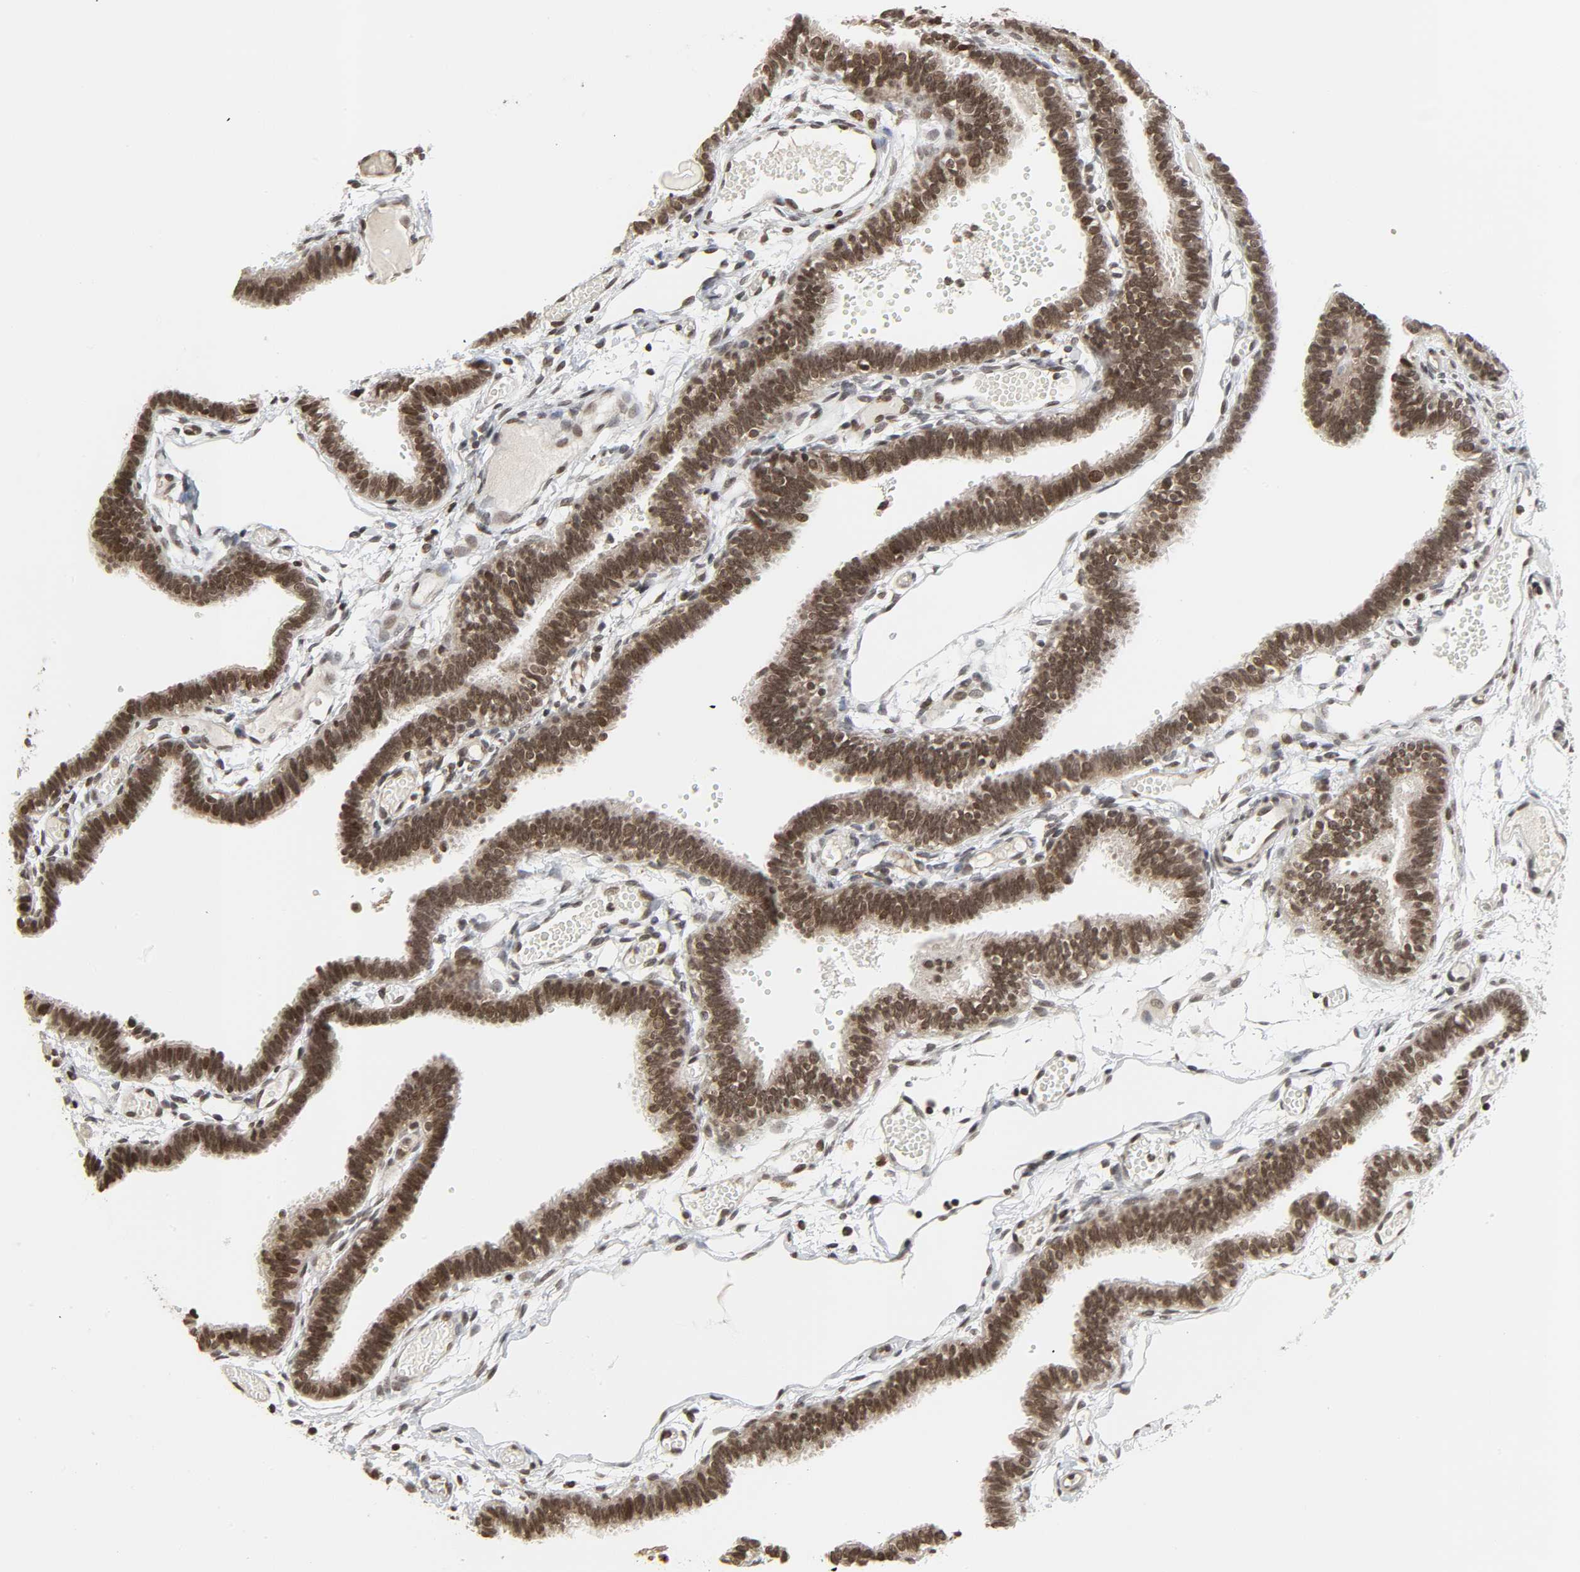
{"staining": {"intensity": "moderate", "quantity": ">75%", "location": "nuclear"}, "tissue": "fallopian tube", "cell_type": "Glandular cells", "image_type": "normal", "snomed": [{"axis": "morphology", "description": "Normal tissue, NOS"}, {"axis": "topography", "description": "Fallopian tube"}], "caption": "A photomicrograph of fallopian tube stained for a protein displays moderate nuclear brown staining in glandular cells.", "gene": "XRCC1", "patient": {"sex": "female", "age": 29}}